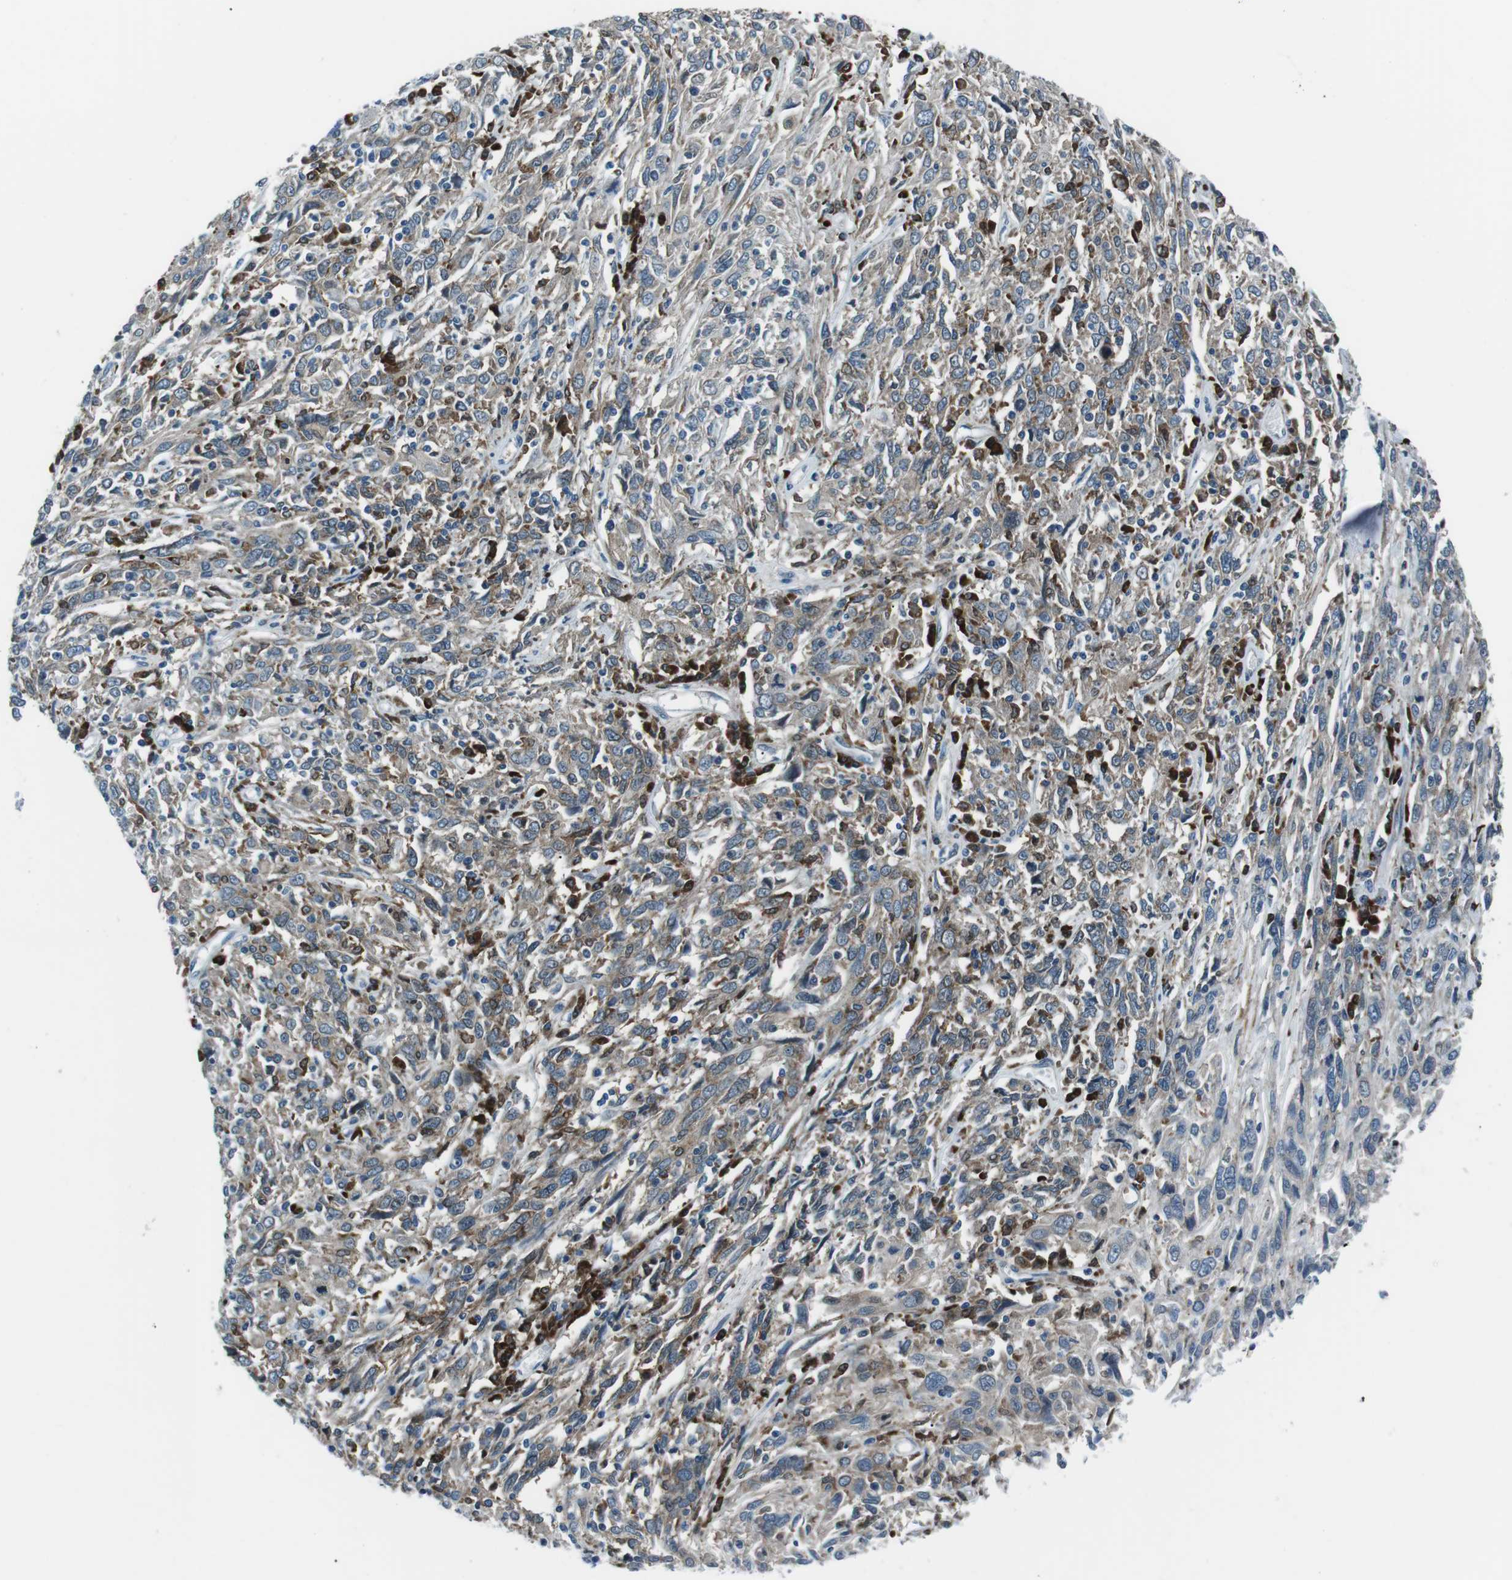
{"staining": {"intensity": "weak", "quantity": "25%-75%", "location": "cytoplasmic/membranous"}, "tissue": "cervical cancer", "cell_type": "Tumor cells", "image_type": "cancer", "snomed": [{"axis": "morphology", "description": "Squamous cell carcinoma, NOS"}, {"axis": "topography", "description": "Cervix"}], "caption": "This micrograph demonstrates immunohistochemistry (IHC) staining of cervical squamous cell carcinoma, with low weak cytoplasmic/membranous expression in approximately 25%-75% of tumor cells.", "gene": "BLNK", "patient": {"sex": "female", "age": 46}}